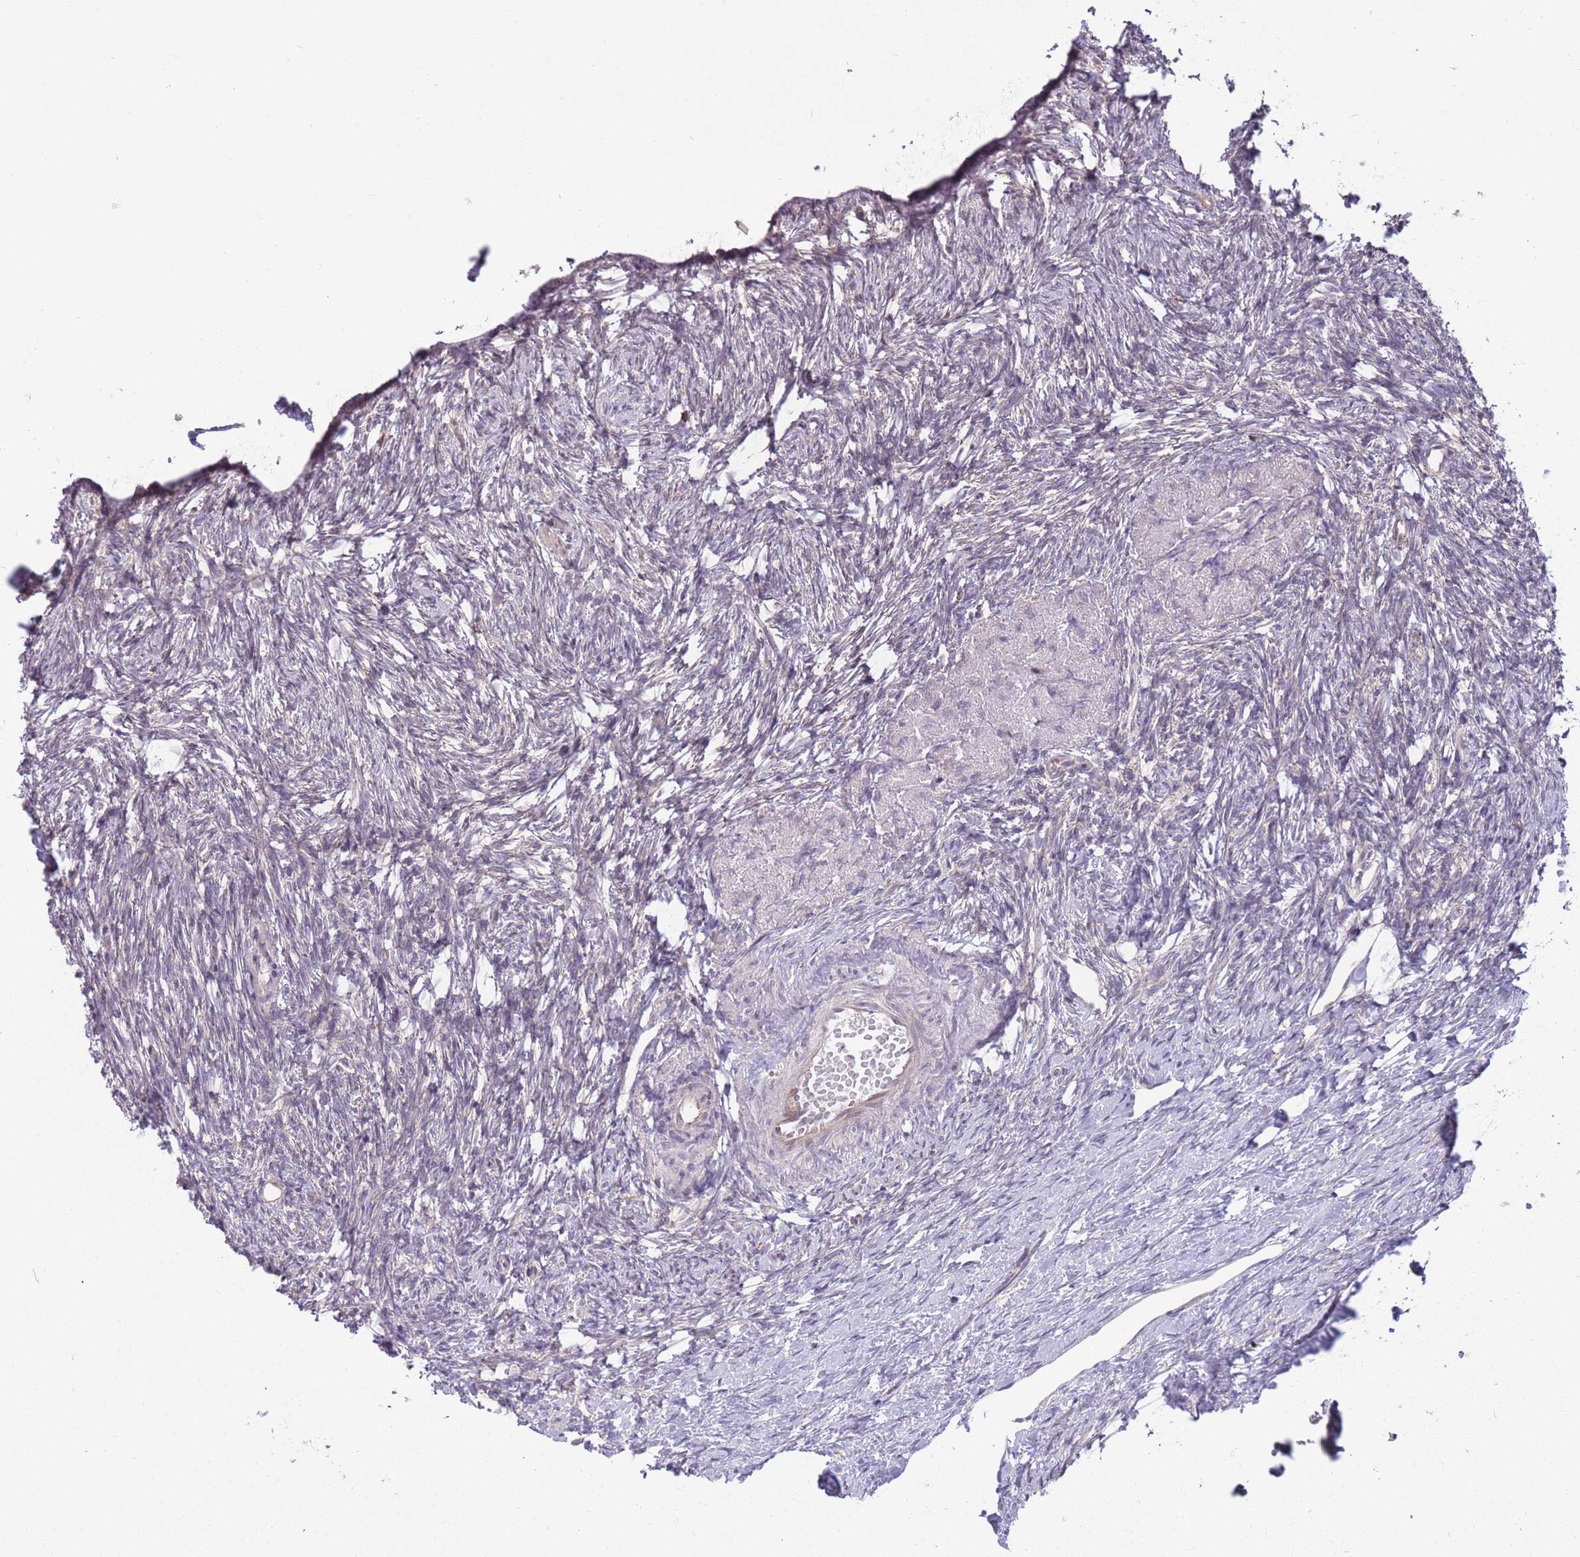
{"staining": {"intensity": "negative", "quantity": "none", "location": "none"}, "tissue": "ovary", "cell_type": "Ovarian stroma cells", "image_type": "normal", "snomed": [{"axis": "morphology", "description": "Normal tissue, NOS"}, {"axis": "topography", "description": "Ovary"}], "caption": "DAB (3,3'-diaminobenzidine) immunohistochemical staining of normal ovary exhibits no significant expression in ovarian stroma cells.", "gene": "DPYSL4", "patient": {"sex": "female", "age": 51}}